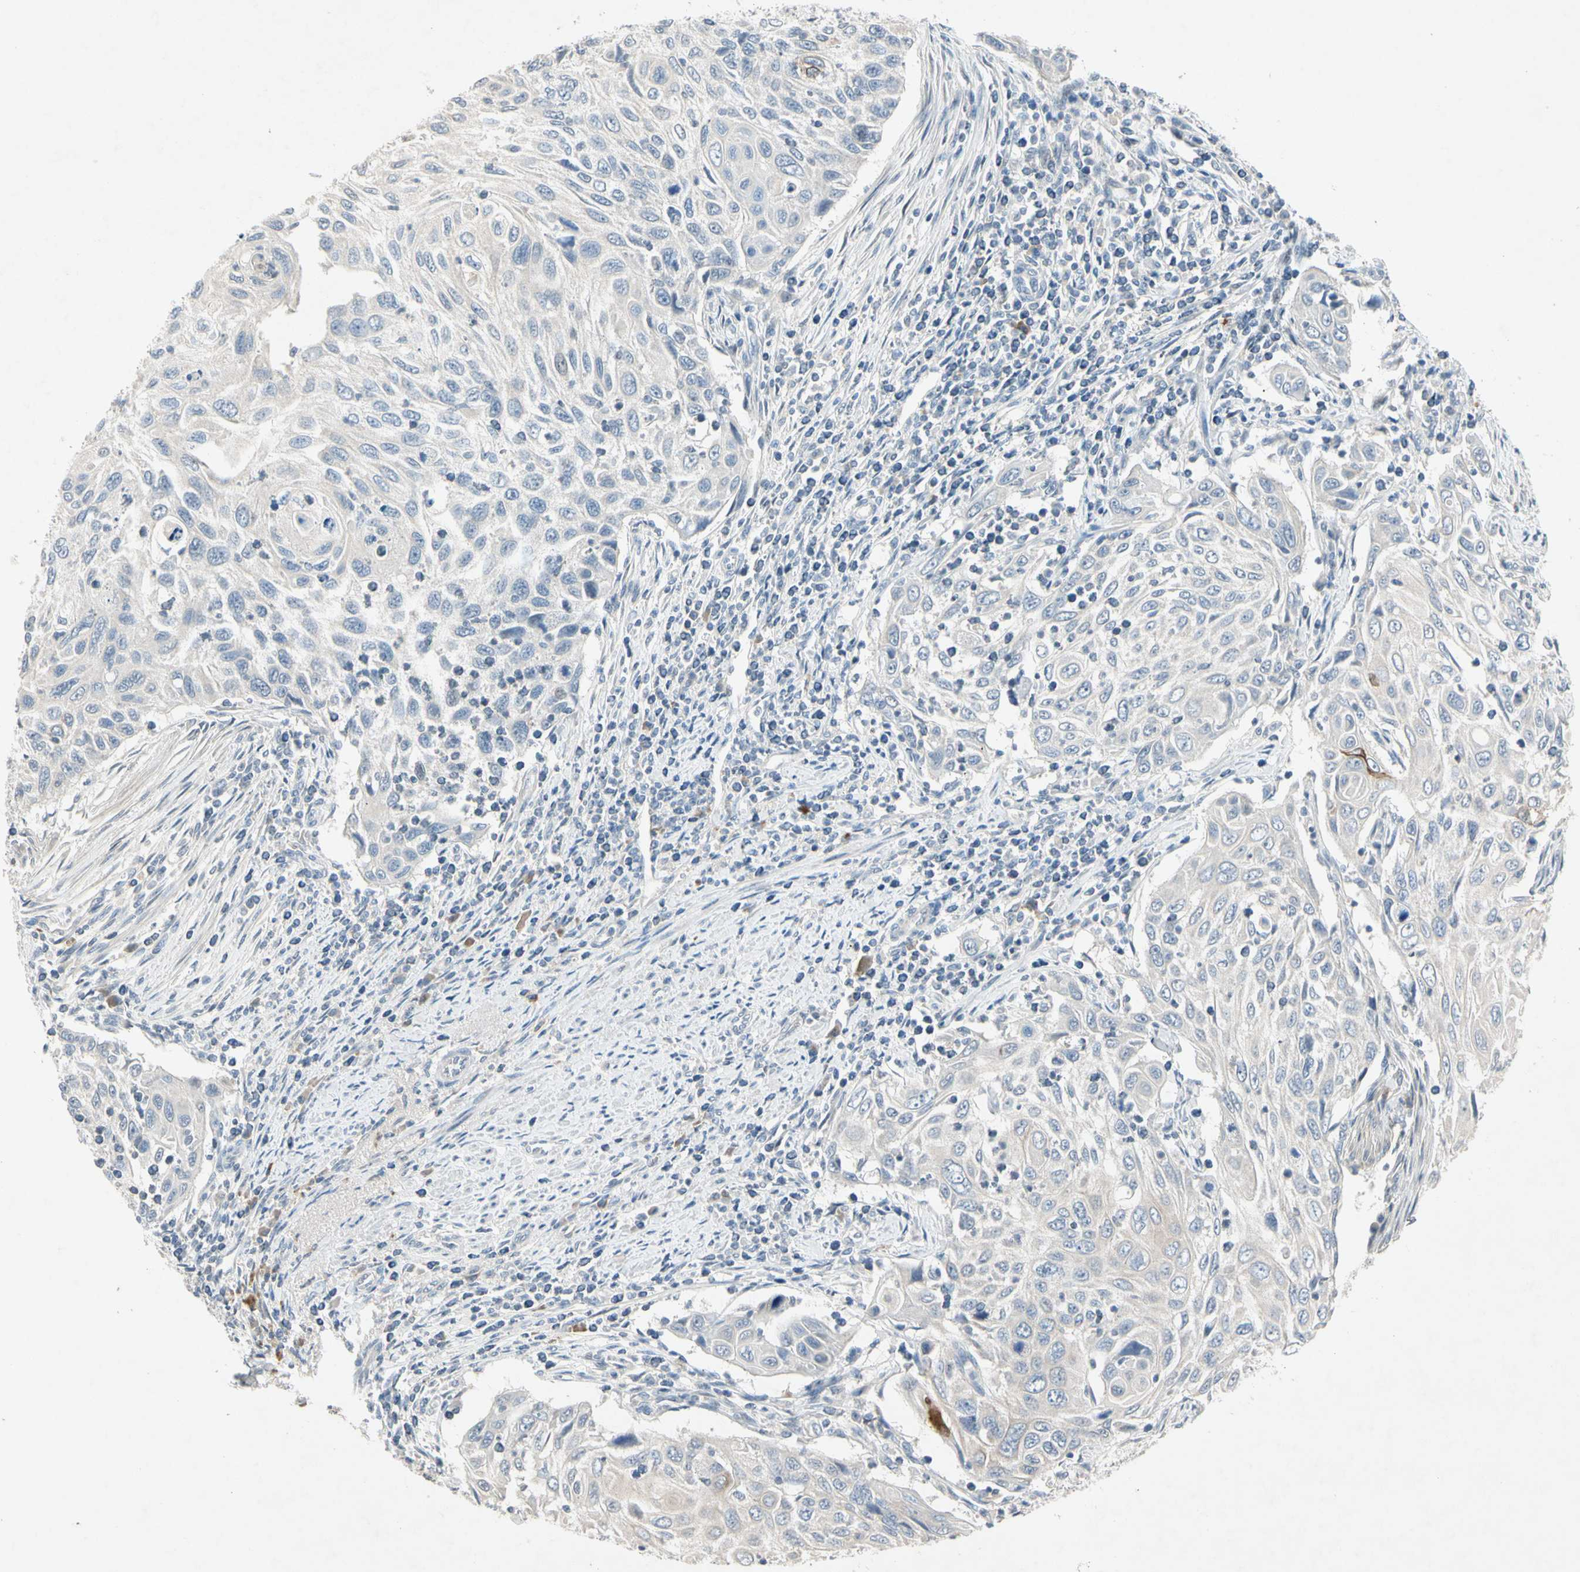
{"staining": {"intensity": "negative", "quantity": "none", "location": "none"}, "tissue": "cervical cancer", "cell_type": "Tumor cells", "image_type": "cancer", "snomed": [{"axis": "morphology", "description": "Squamous cell carcinoma, NOS"}, {"axis": "topography", "description": "Cervix"}], "caption": "Human cervical cancer stained for a protein using immunohistochemistry (IHC) demonstrates no staining in tumor cells.", "gene": "PRSS21", "patient": {"sex": "female", "age": 70}}